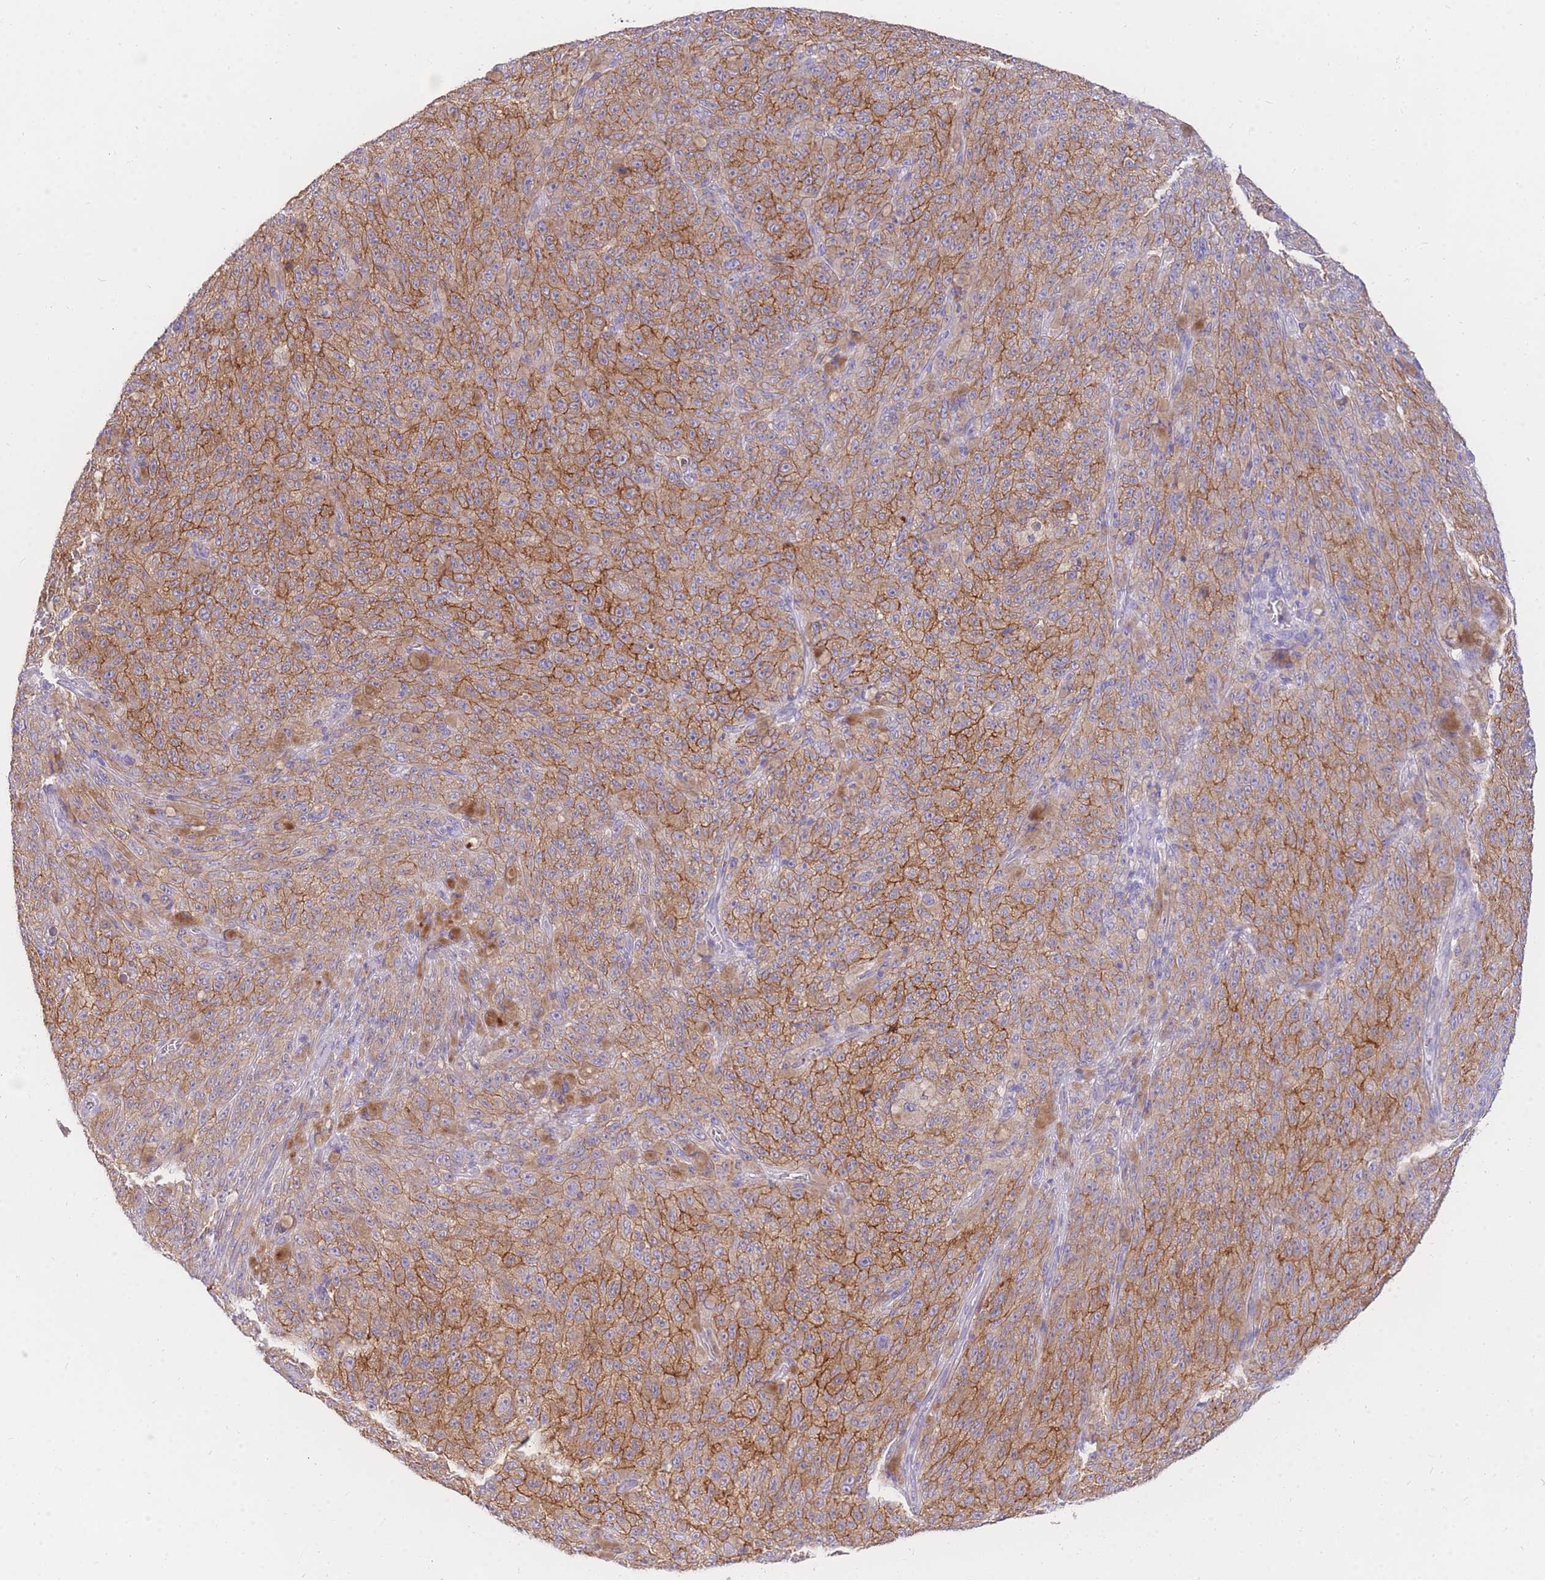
{"staining": {"intensity": "moderate", "quantity": ">75%", "location": "cytoplasmic/membranous"}, "tissue": "melanoma", "cell_type": "Tumor cells", "image_type": "cancer", "snomed": [{"axis": "morphology", "description": "Malignant melanoma, NOS"}, {"axis": "topography", "description": "Skin"}], "caption": "Immunohistochemical staining of melanoma exhibits medium levels of moderate cytoplasmic/membranous expression in approximately >75% of tumor cells. The staining was performed using DAB to visualize the protein expression in brown, while the nuclei were stained in blue with hematoxylin (Magnification: 20x).", "gene": "C2orf88", "patient": {"sex": "female", "age": 82}}